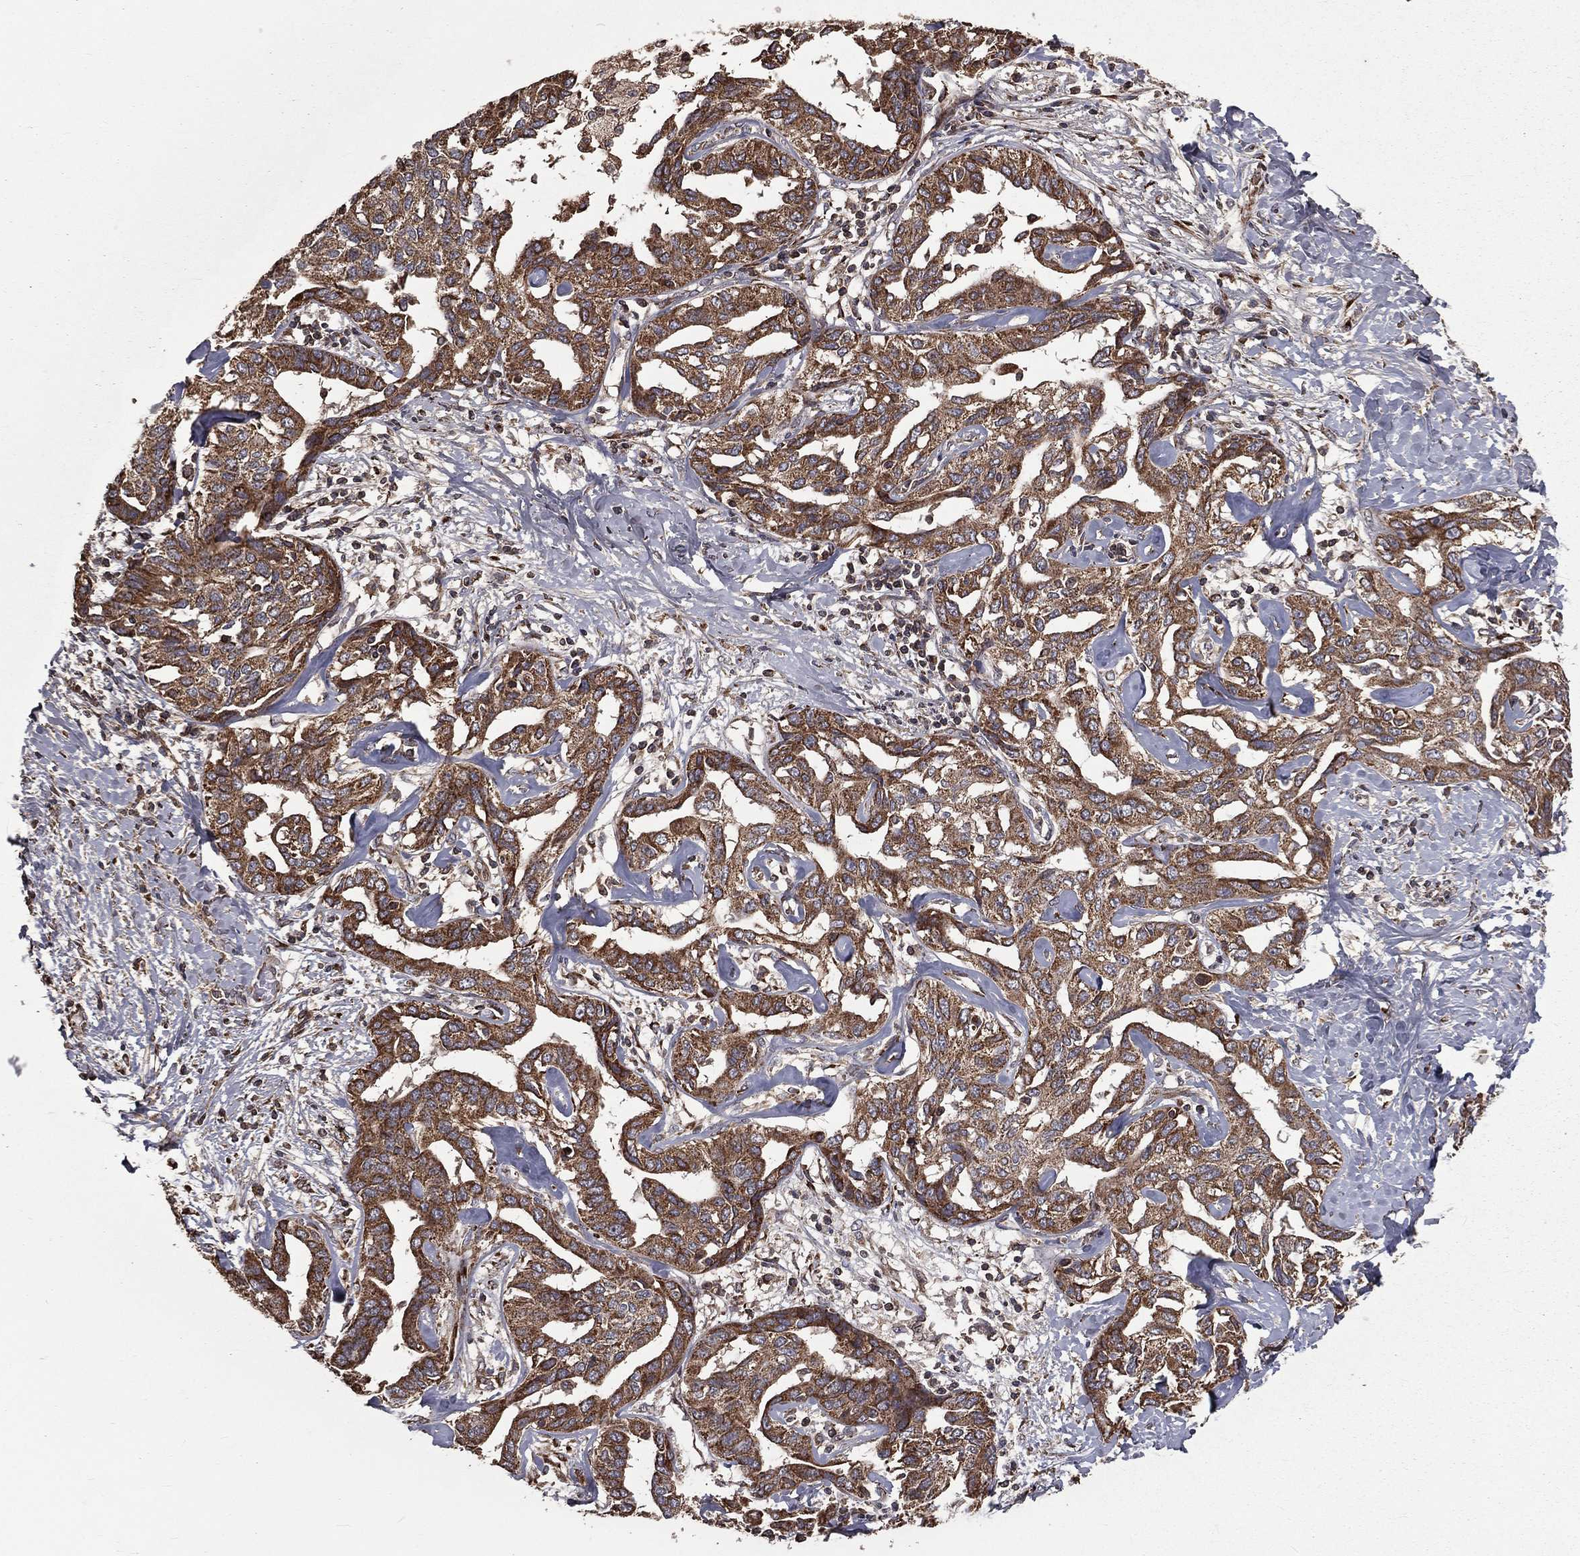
{"staining": {"intensity": "moderate", "quantity": ">75%", "location": "cytoplasmic/membranous"}, "tissue": "liver cancer", "cell_type": "Tumor cells", "image_type": "cancer", "snomed": [{"axis": "morphology", "description": "Cholangiocarcinoma"}, {"axis": "topography", "description": "Liver"}], "caption": "Immunohistochemistry (IHC) image of neoplastic tissue: human cholangiocarcinoma (liver) stained using IHC reveals medium levels of moderate protein expression localized specifically in the cytoplasmic/membranous of tumor cells, appearing as a cytoplasmic/membranous brown color.", "gene": "OLFML1", "patient": {"sex": "male", "age": 59}}